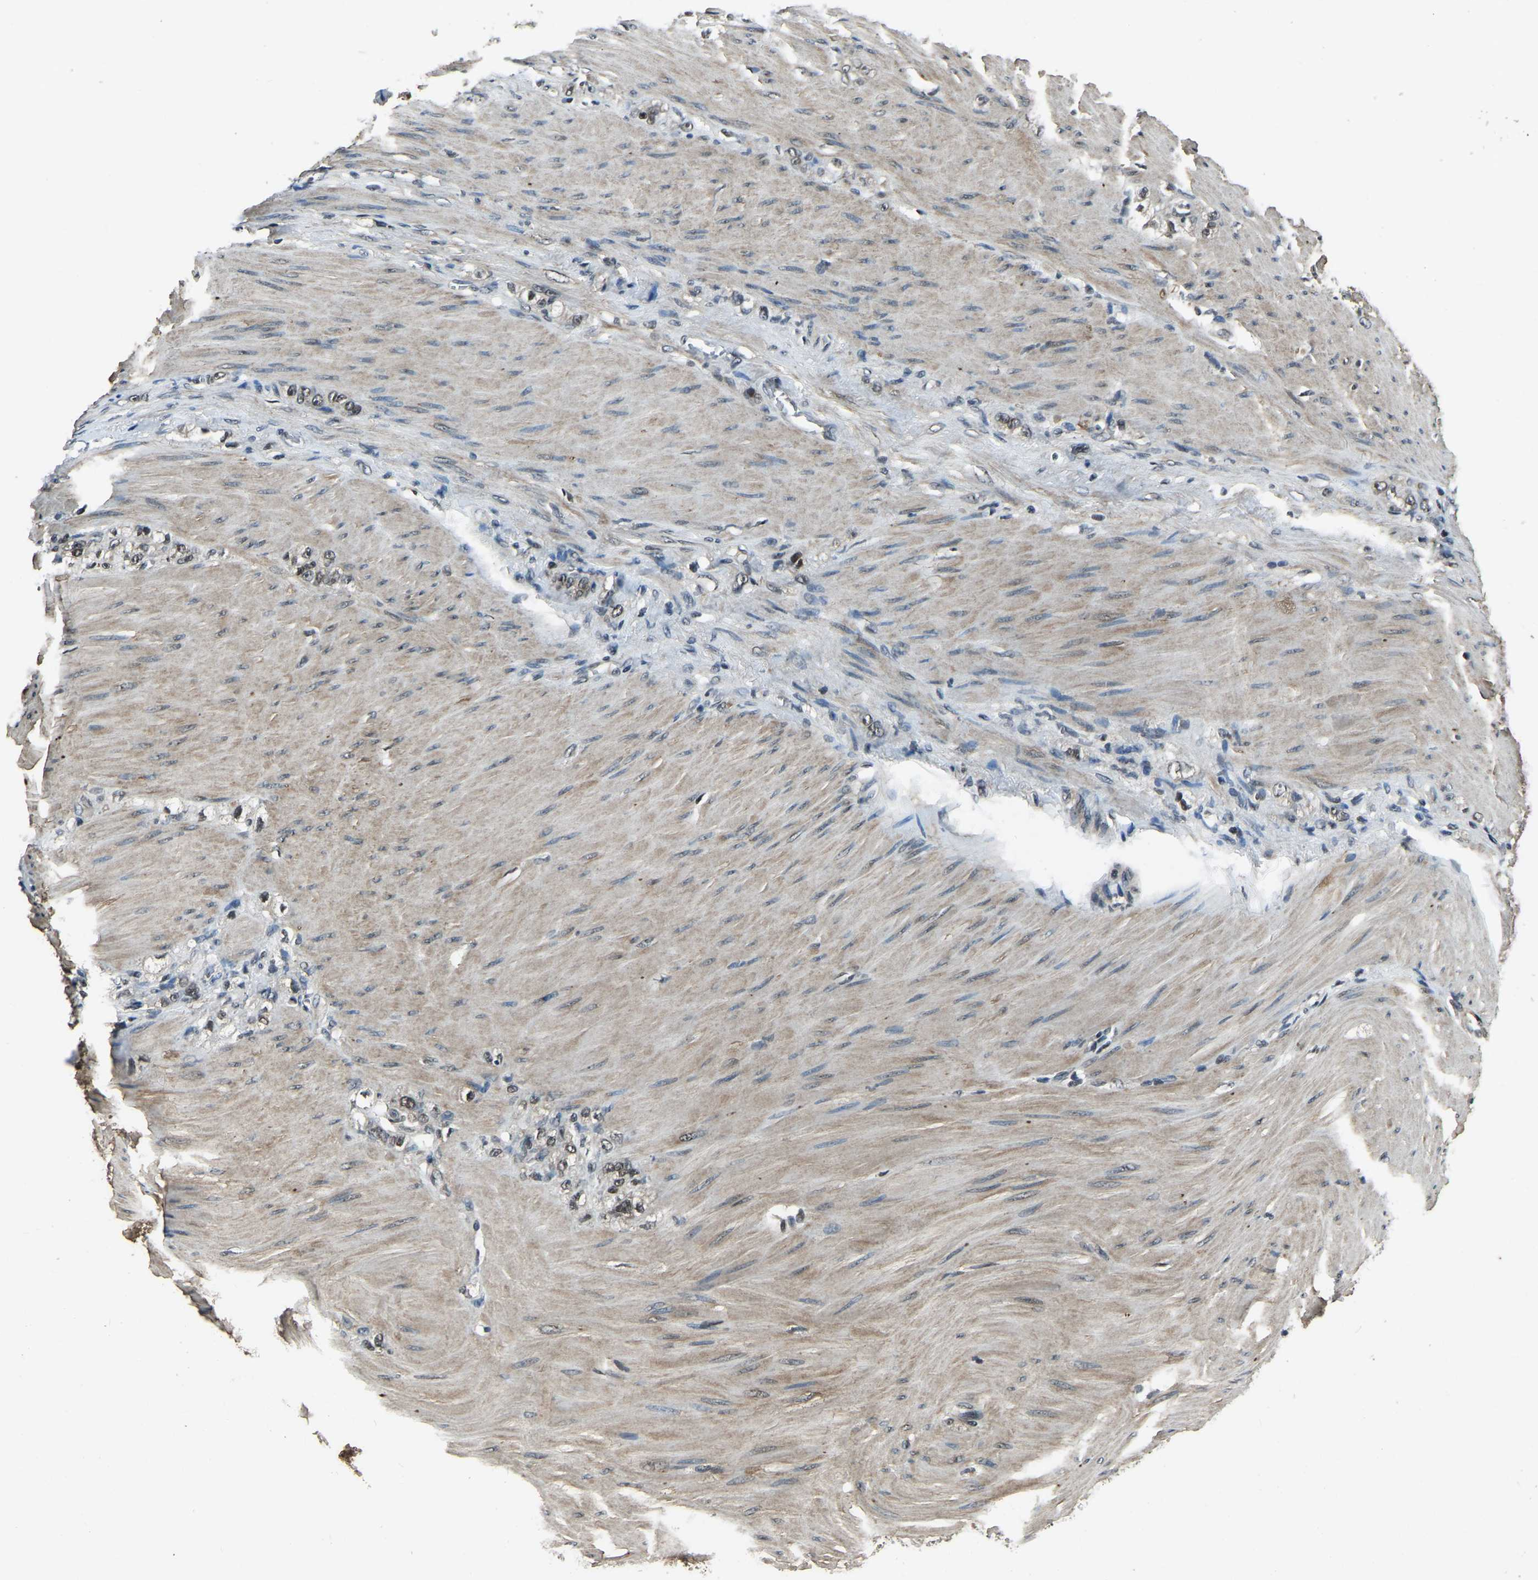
{"staining": {"intensity": "weak", "quantity": "25%-75%", "location": "nuclear"}, "tissue": "stomach cancer", "cell_type": "Tumor cells", "image_type": "cancer", "snomed": [{"axis": "morphology", "description": "Normal tissue, NOS"}, {"axis": "morphology", "description": "Adenocarcinoma, NOS"}, {"axis": "topography", "description": "Stomach"}], "caption": "Stomach adenocarcinoma tissue demonstrates weak nuclear expression in approximately 25%-75% of tumor cells, visualized by immunohistochemistry.", "gene": "ANKIB1", "patient": {"sex": "male", "age": 82}}